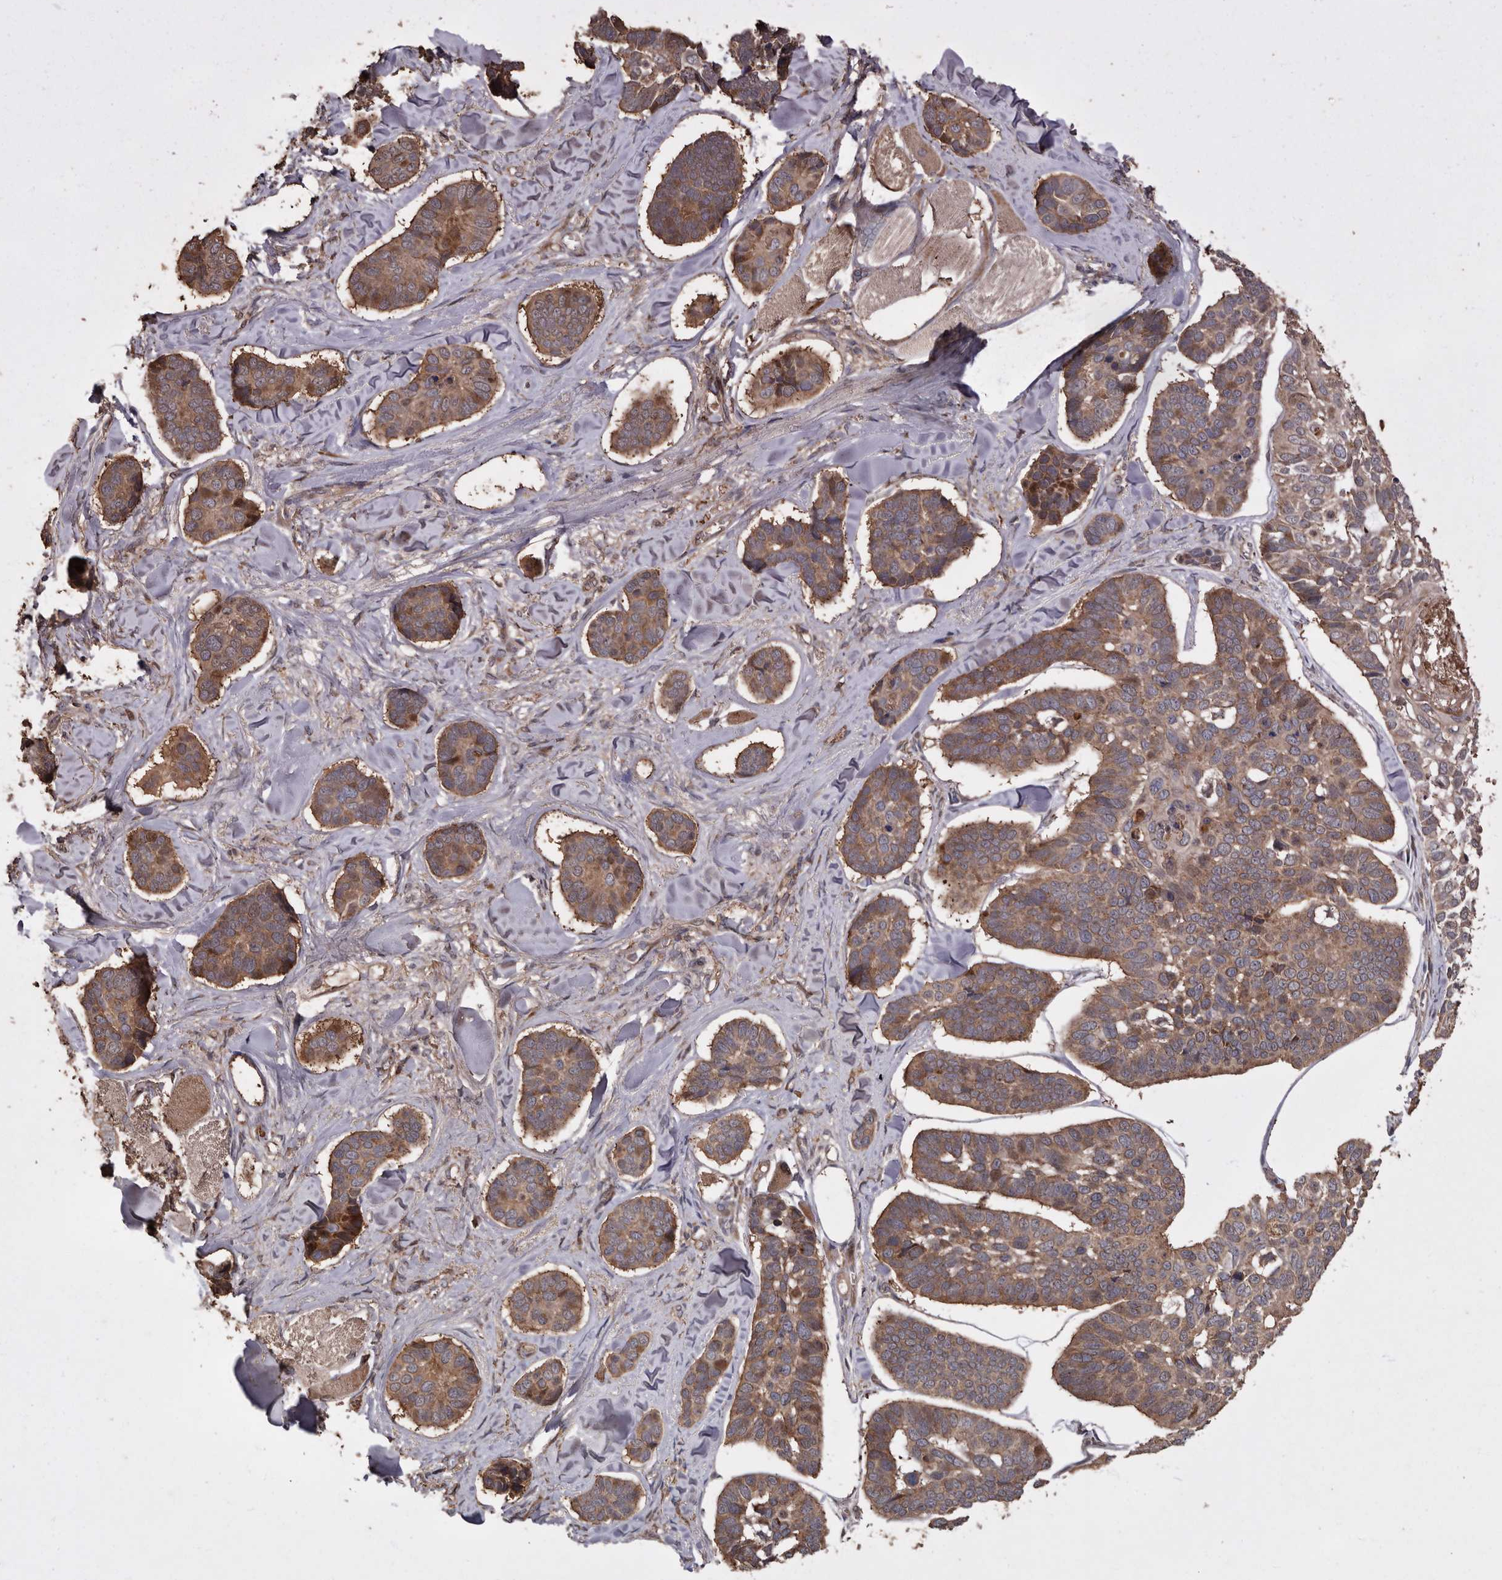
{"staining": {"intensity": "moderate", "quantity": ">75%", "location": "cytoplasmic/membranous"}, "tissue": "skin cancer", "cell_type": "Tumor cells", "image_type": "cancer", "snomed": [{"axis": "morphology", "description": "Basal cell carcinoma"}, {"axis": "topography", "description": "Skin"}], "caption": "Moderate cytoplasmic/membranous expression is identified in approximately >75% of tumor cells in skin cancer. The staining is performed using DAB brown chromogen to label protein expression. The nuclei are counter-stained blue using hematoxylin.", "gene": "RANBP17", "patient": {"sex": "male", "age": 62}}